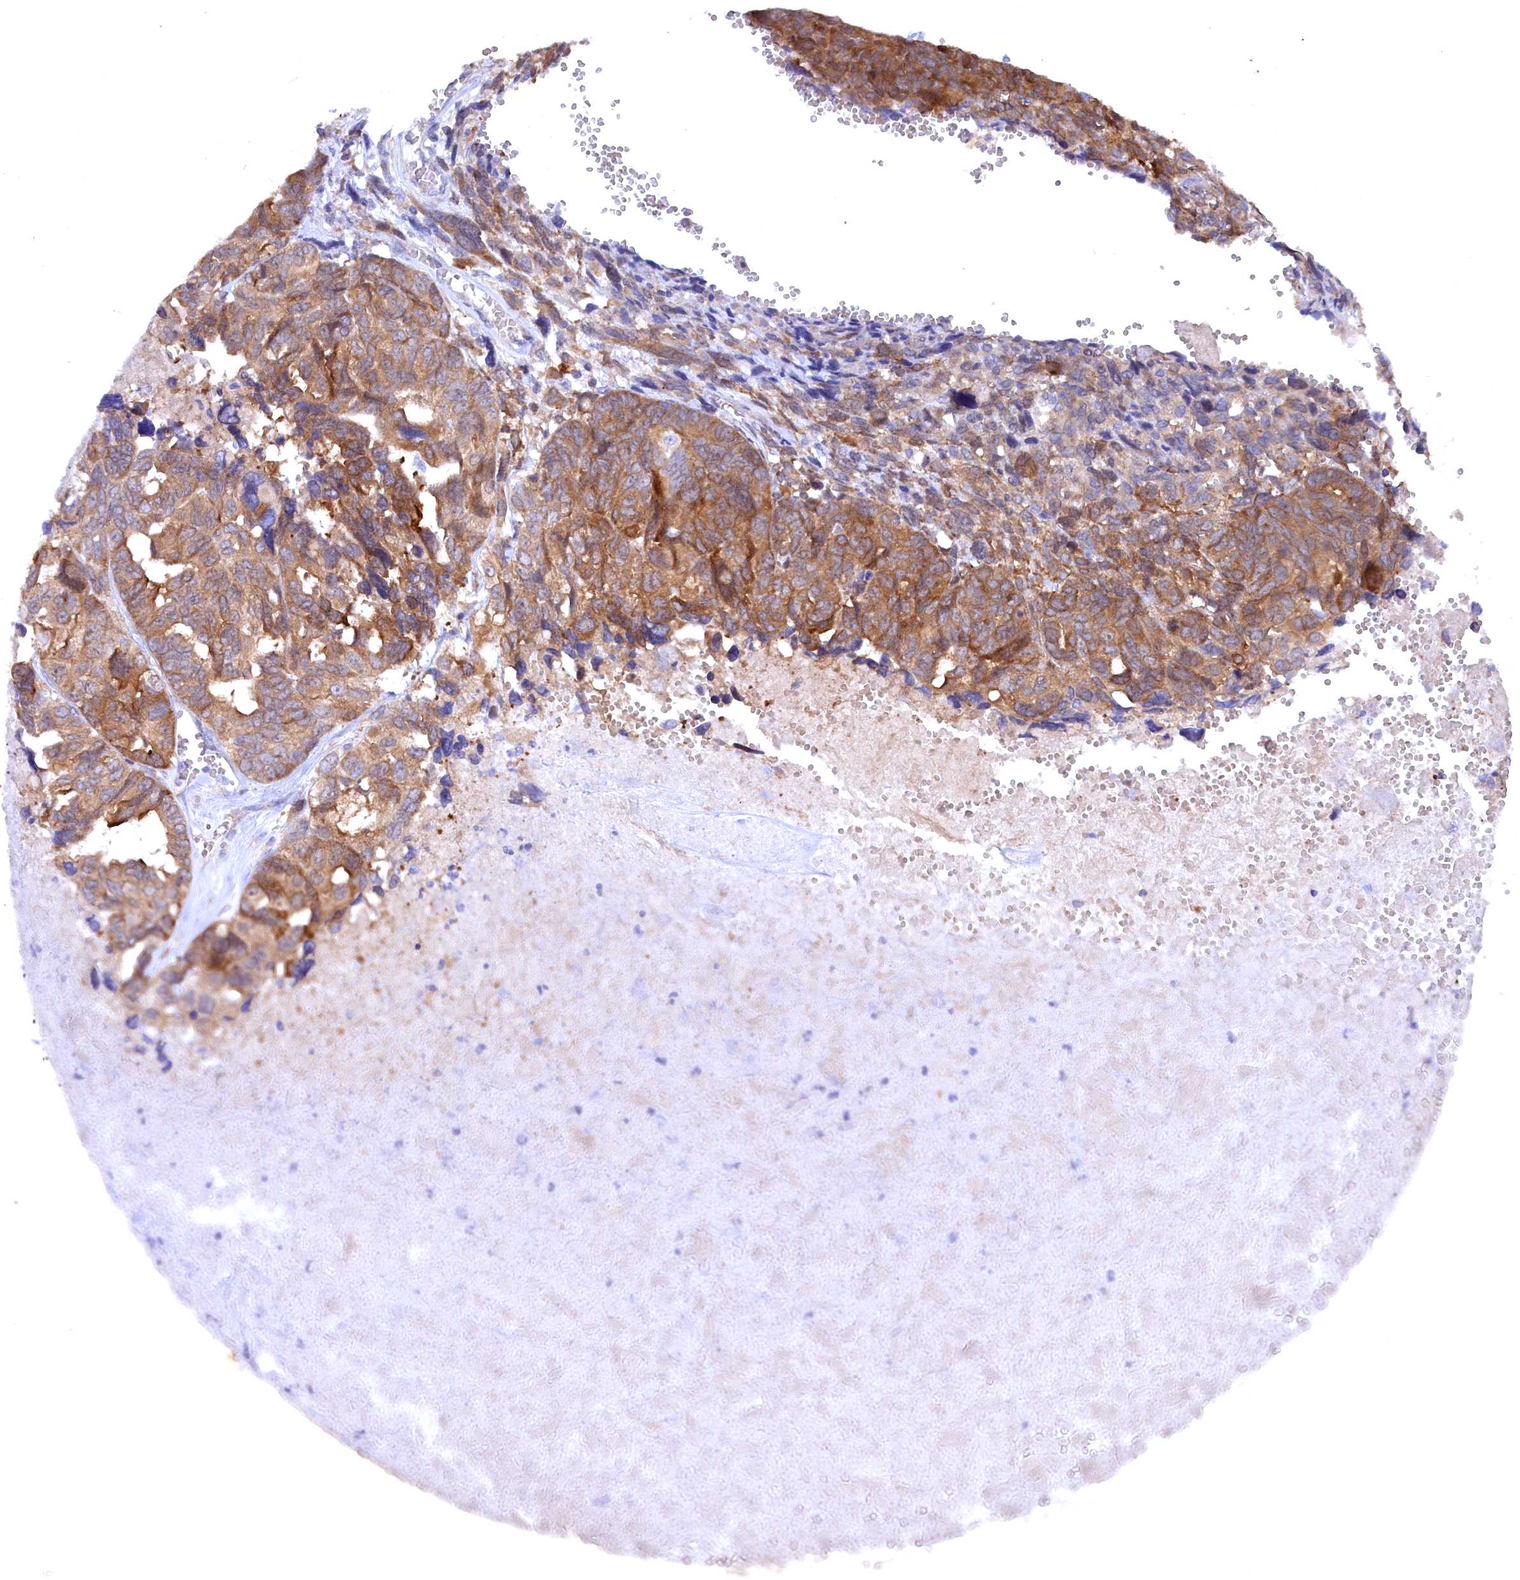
{"staining": {"intensity": "moderate", "quantity": ">75%", "location": "cytoplasmic/membranous"}, "tissue": "ovarian cancer", "cell_type": "Tumor cells", "image_type": "cancer", "snomed": [{"axis": "morphology", "description": "Cystadenocarcinoma, serous, NOS"}, {"axis": "topography", "description": "Ovary"}], "caption": "Immunohistochemistry of ovarian serous cystadenocarcinoma demonstrates medium levels of moderate cytoplasmic/membranous expression in approximately >75% of tumor cells. (DAB = brown stain, brightfield microscopy at high magnification).", "gene": "JPT2", "patient": {"sex": "female", "age": 79}}